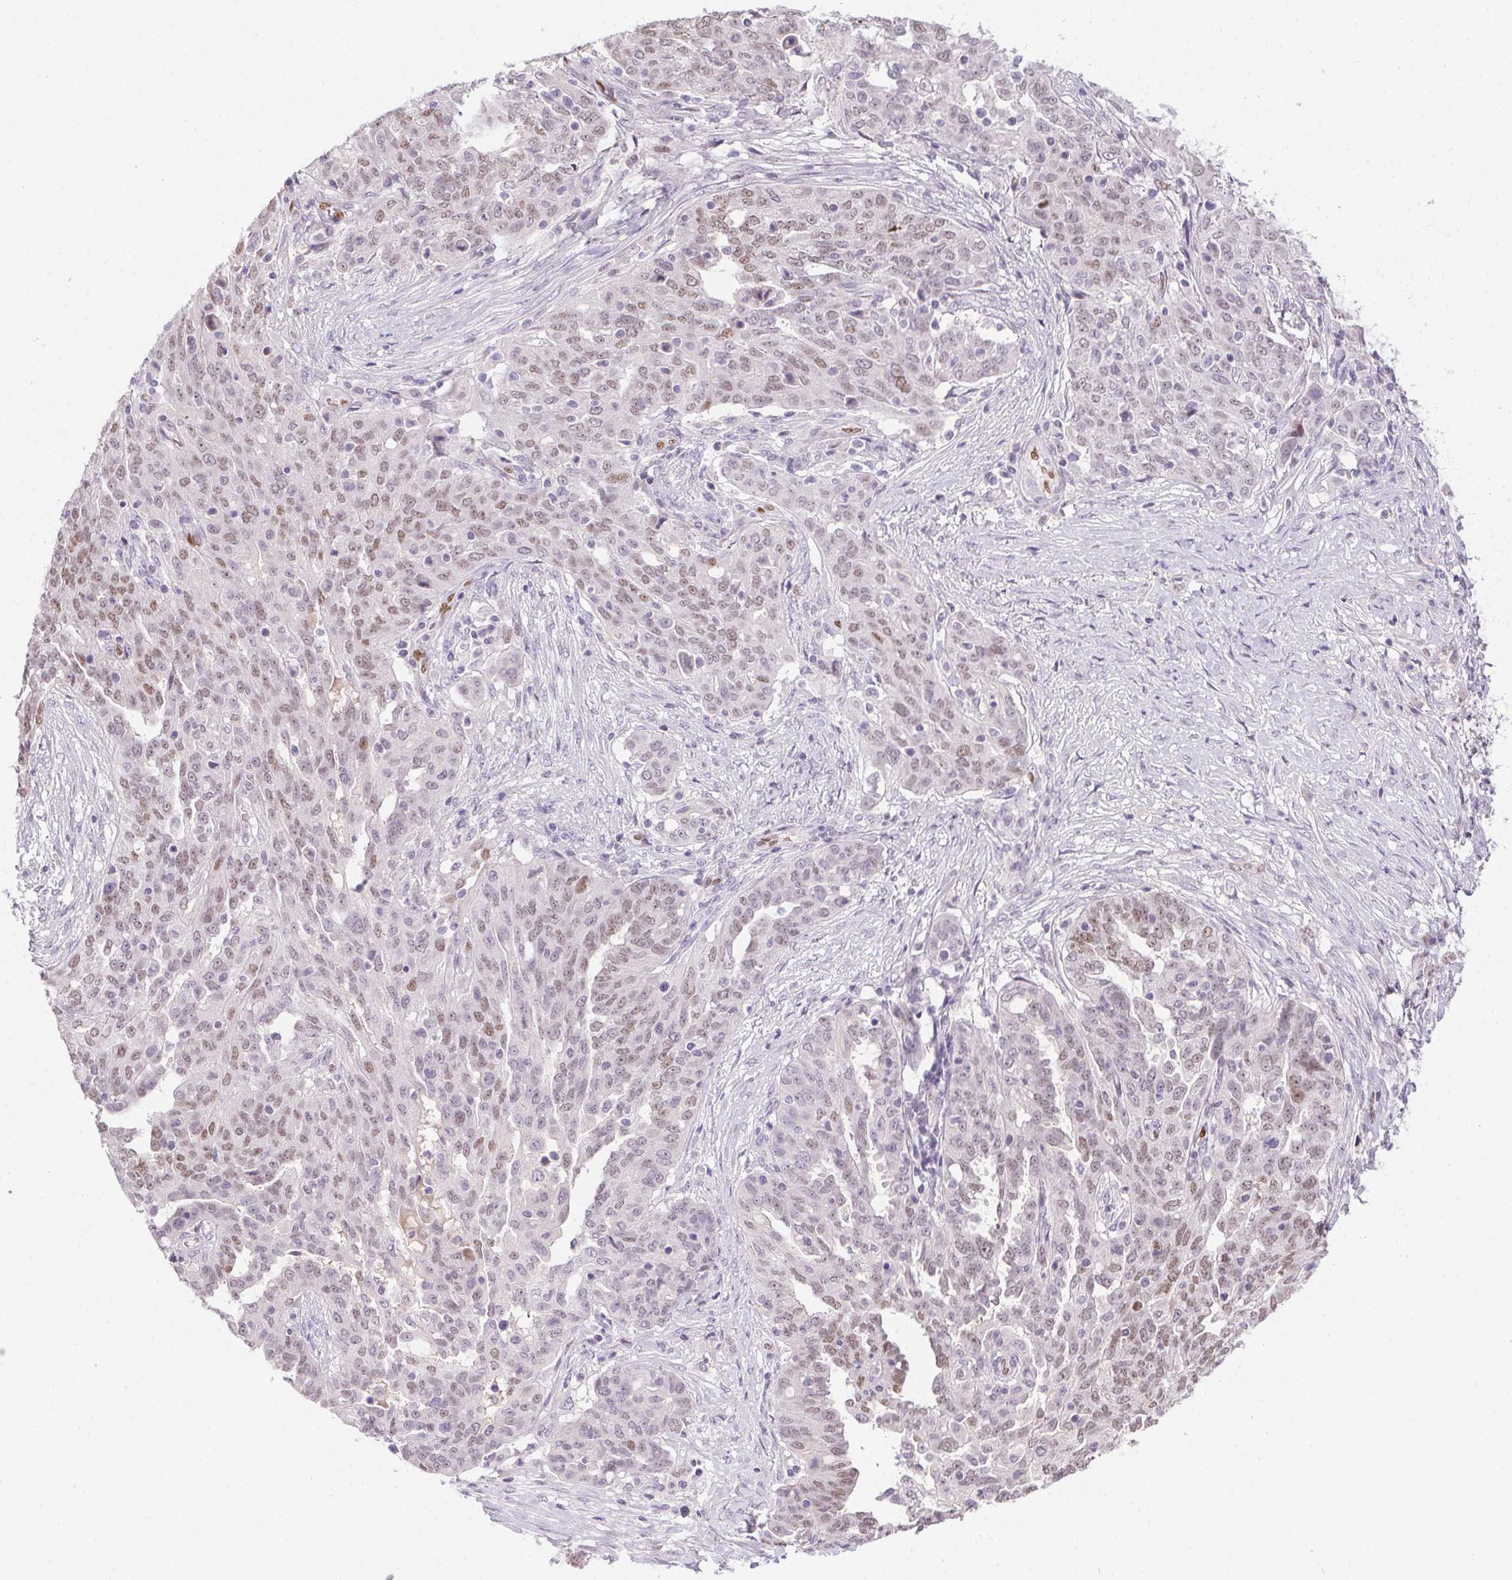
{"staining": {"intensity": "weak", "quantity": ">75%", "location": "nuclear"}, "tissue": "ovarian cancer", "cell_type": "Tumor cells", "image_type": "cancer", "snomed": [{"axis": "morphology", "description": "Cystadenocarcinoma, serous, NOS"}, {"axis": "topography", "description": "Ovary"}], "caption": "DAB (3,3'-diaminobenzidine) immunohistochemical staining of human ovarian serous cystadenocarcinoma demonstrates weak nuclear protein staining in about >75% of tumor cells.", "gene": "SP9", "patient": {"sex": "female", "age": 67}}